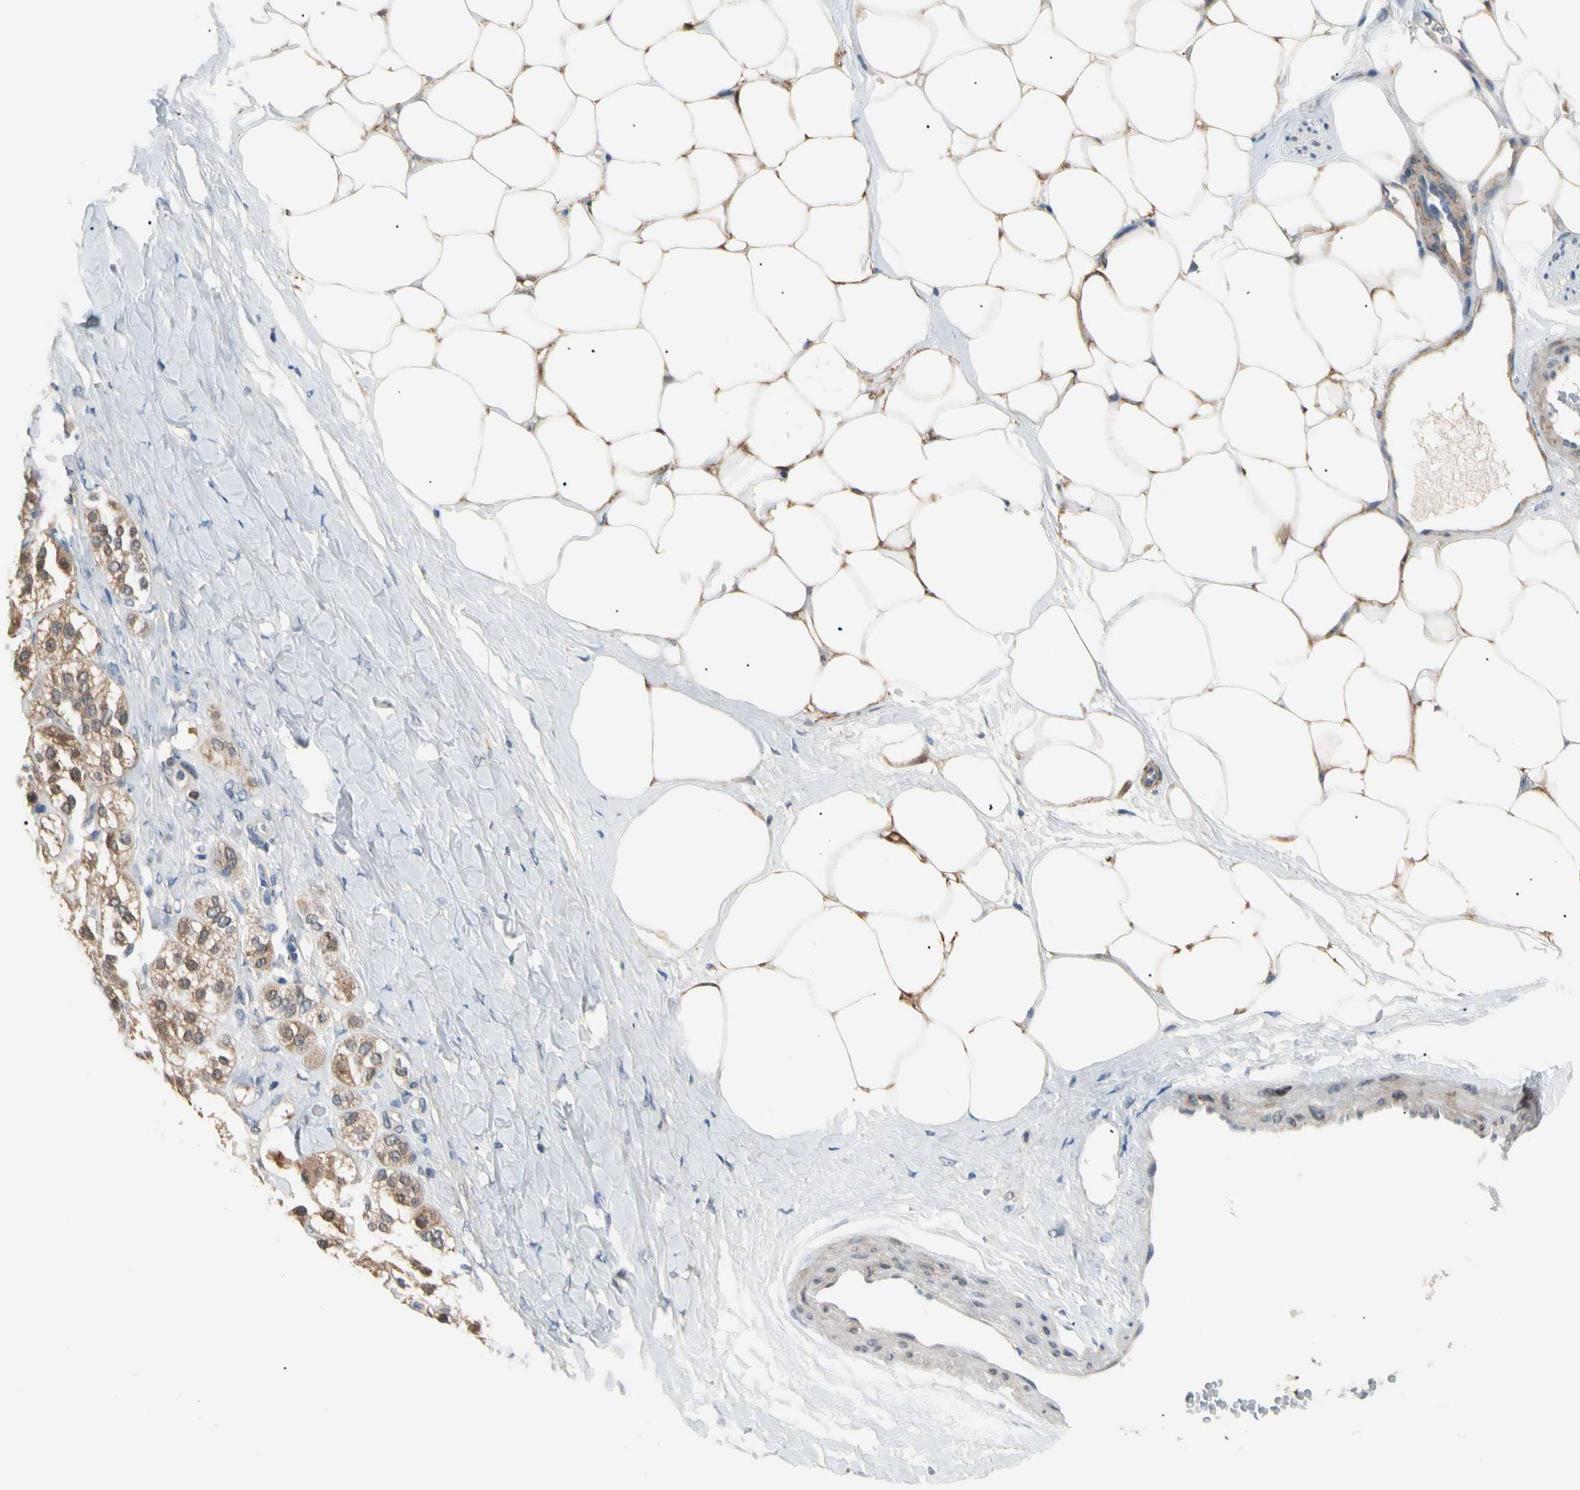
{"staining": {"intensity": "weak", "quantity": "25%-75%", "location": "cytoplasmic/membranous"}, "tissue": "adrenal gland", "cell_type": "Glandular cells", "image_type": "normal", "snomed": [{"axis": "morphology", "description": "Normal tissue, NOS"}, {"axis": "topography", "description": "Adrenal gland"}], "caption": "Protein staining of unremarkable adrenal gland shows weak cytoplasmic/membranous staining in about 25%-75% of glandular cells. Using DAB (brown) and hematoxylin (blue) stains, captured at high magnification using brightfield microscopy.", "gene": "SEC23B", "patient": {"sex": "male", "age": 57}}